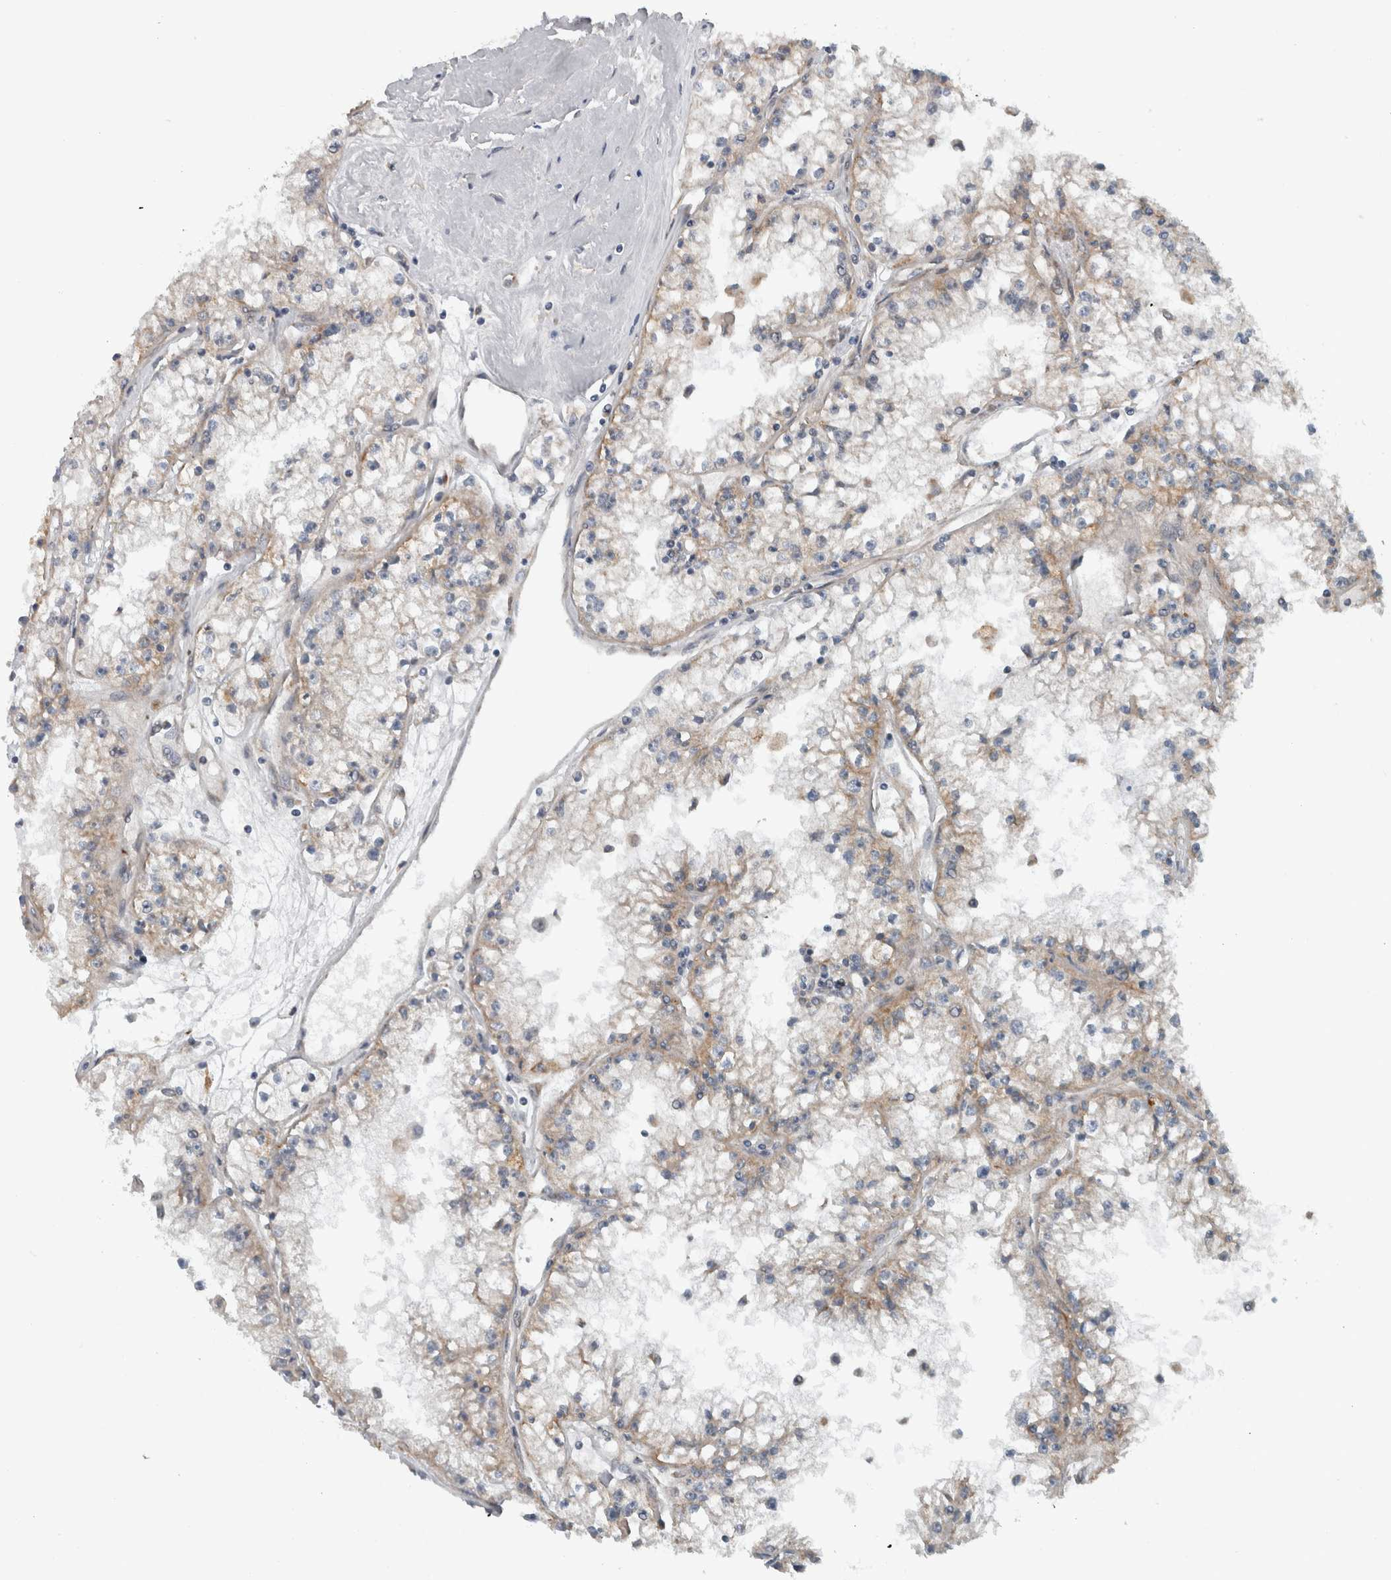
{"staining": {"intensity": "weak", "quantity": "25%-75%", "location": "cytoplasmic/membranous"}, "tissue": "renal cancer", "cell_type": "Tumor cells", "image_type": "cancer", "snomed": [{"axis": "morphology", "description": "Adenocarcinoma, NOS"}, {"axis": "topography", "description": "Kidney"}], "caption": "Immunohistochemical staining of human renal adenocarcinoma reveals weak cytoplasmic/membranous protein expression in about 25%-75% of tumor cells.", "gene": "GBA2", "patient": {"sex": "male", "age": 56}}